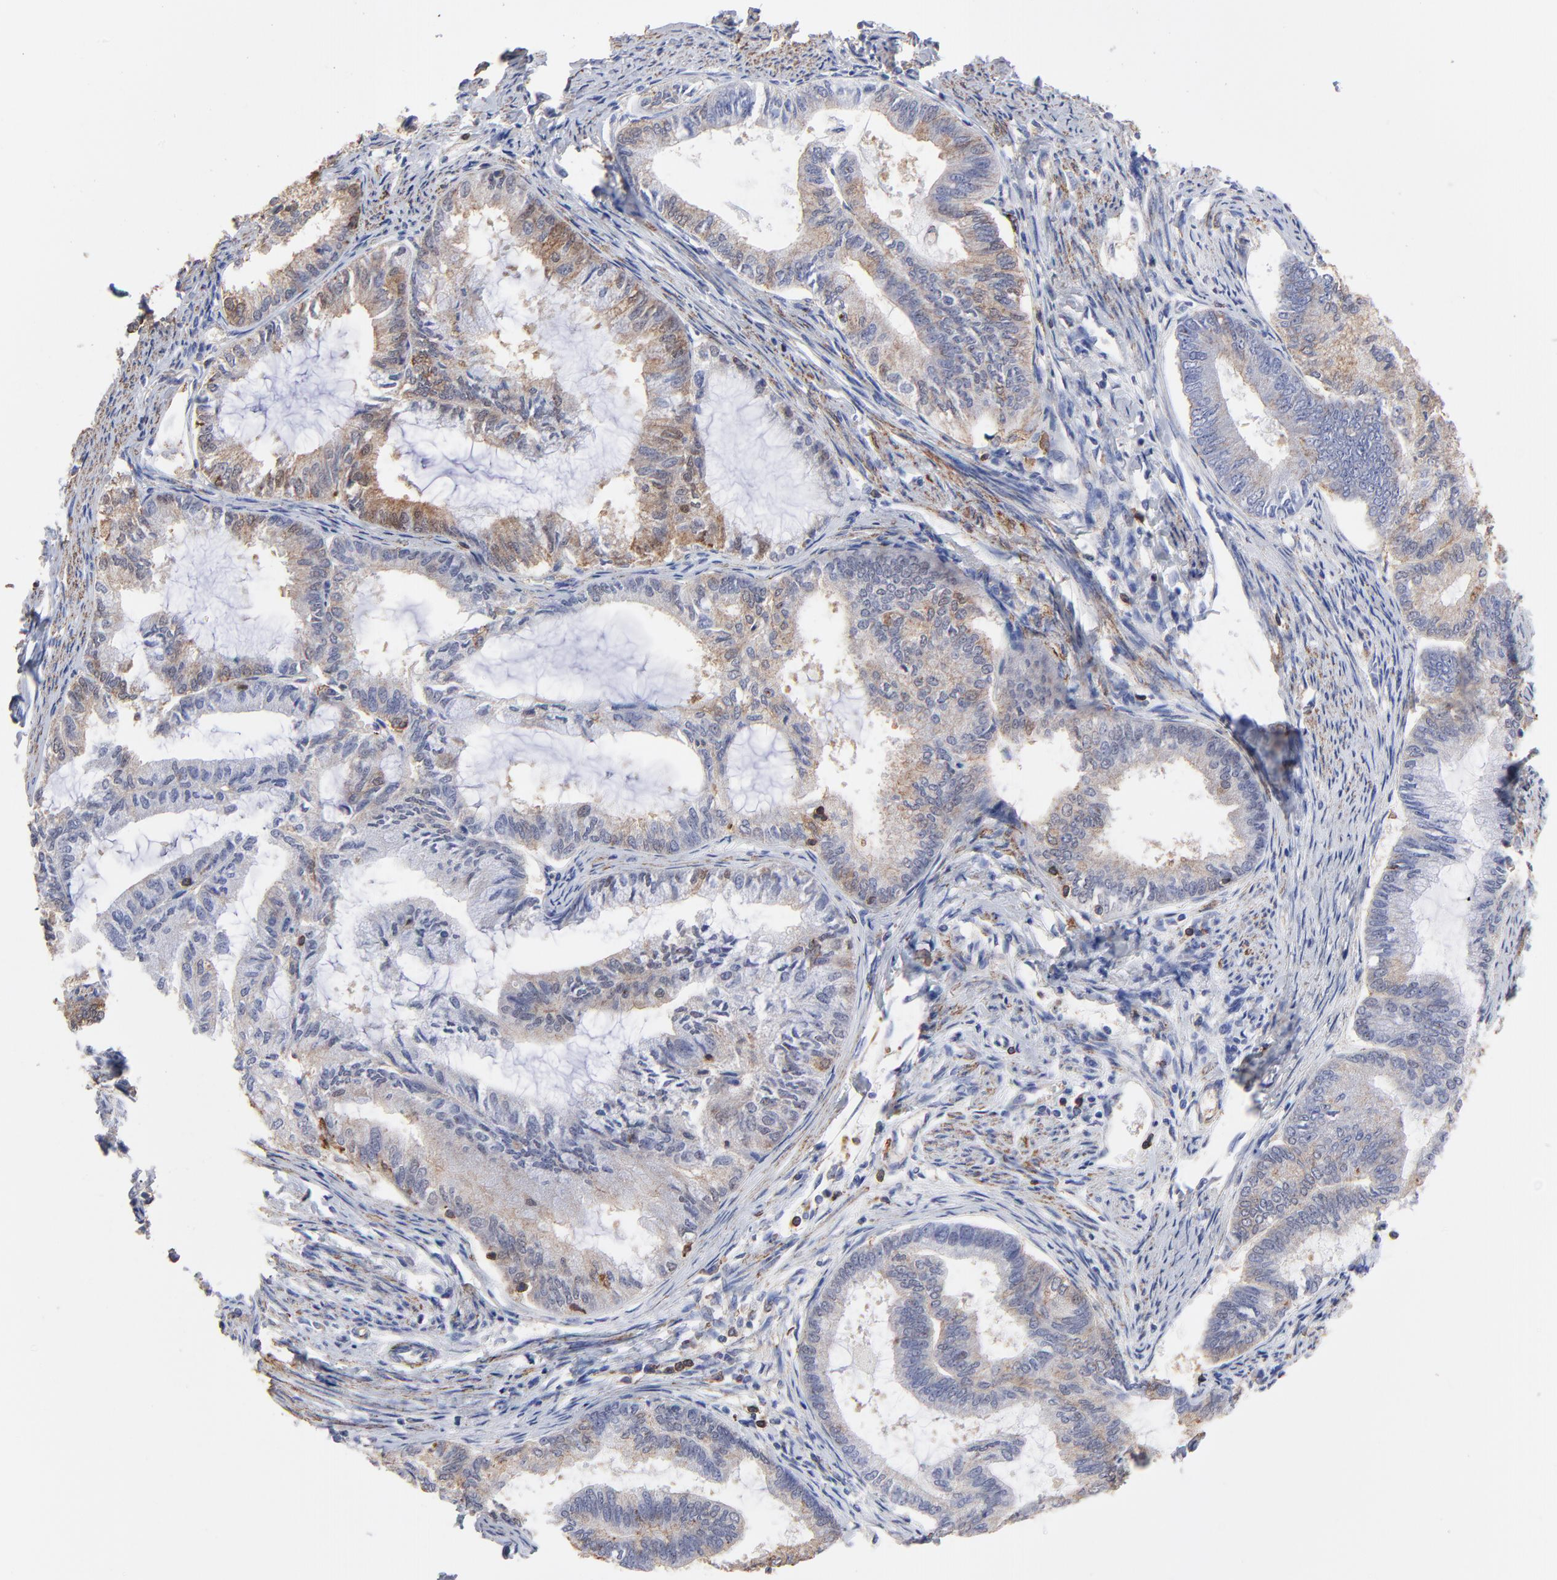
{"staining": {"intensity": "weak", "quantity": "25%-75%", "location": "cytoplasmic/membranous"}, "tissue": "endometrial cancer", "cell_type": "Tumor cells", "image_type": "cancer", "snomed": [{"axis": "morphology", "description": "Adenocarcinoma, NOS"}, {"axis": "topography", "description": "Endometrium"}], "caption": "Human endometrial cancer (adenocarcinoma) stained for a protein (brown) demonstrates weak cytoplasmic/membranous positive positivity in approximately 25%-75% of tumor cells.", "gene": "ASL", "patient": {"sex": "female", "age": 86}}